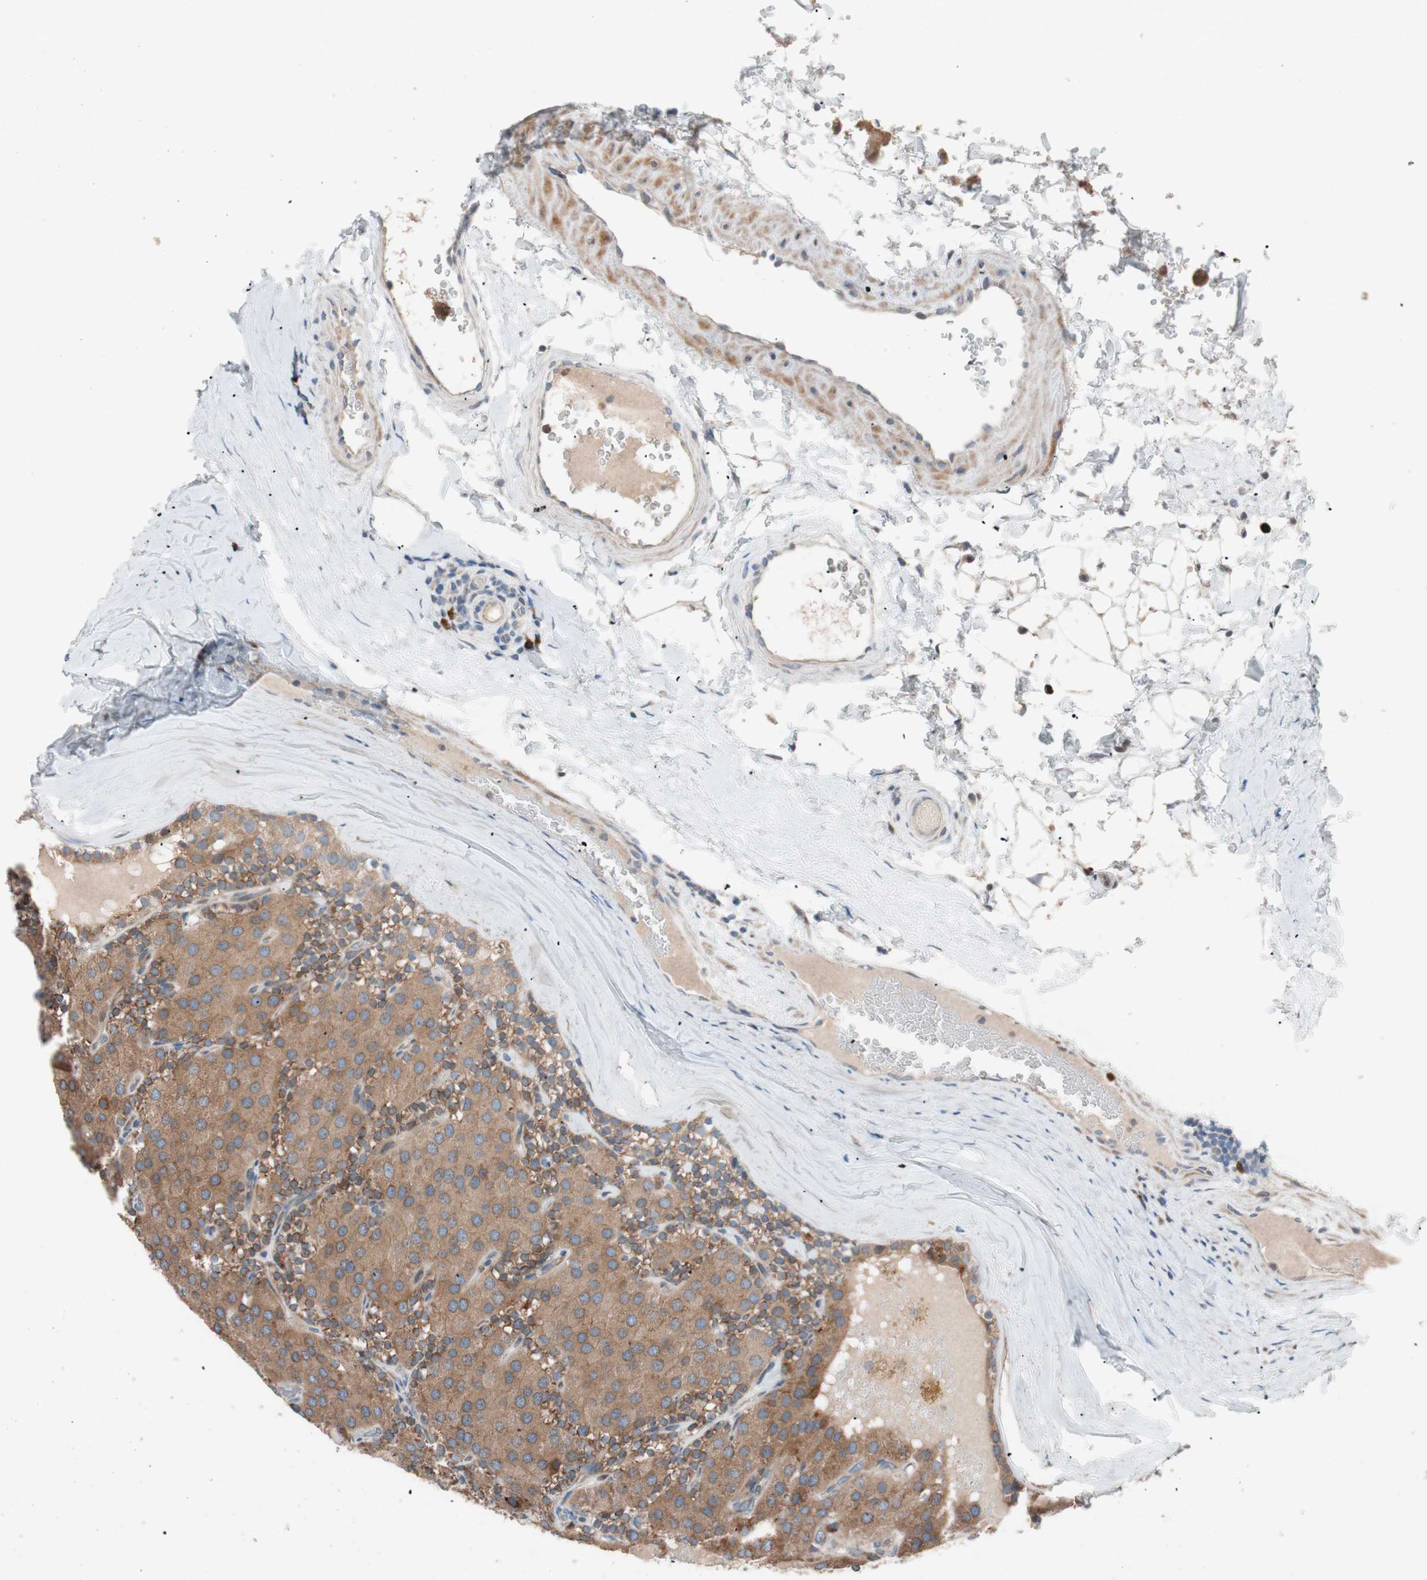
{"staining": {"intensity": "moderate", "quantity": ">75%", "location": "cytoplasmic/membranous"}, "tissue": "parathyroid gland", "cell_type": "Glandular cells", "image_type": "normal", "snomed": [{"axis": "morphology", "description": "Normal tissue, NOS"}, {"axis": "morphology", "description": "Adenoma, NOS"}, {"axis": "topography", "description": "Parathyroid gland"}], "caption": "Parathyroid gland stained with DAB (3,3'-diaminobenzidine) IHC shows medium levels of moderate cytoplasmic/membranous positivity in approximately >75% of glandular cells.", "gene": "FAAH", "patient": {"sex": "female", "age": 86}}